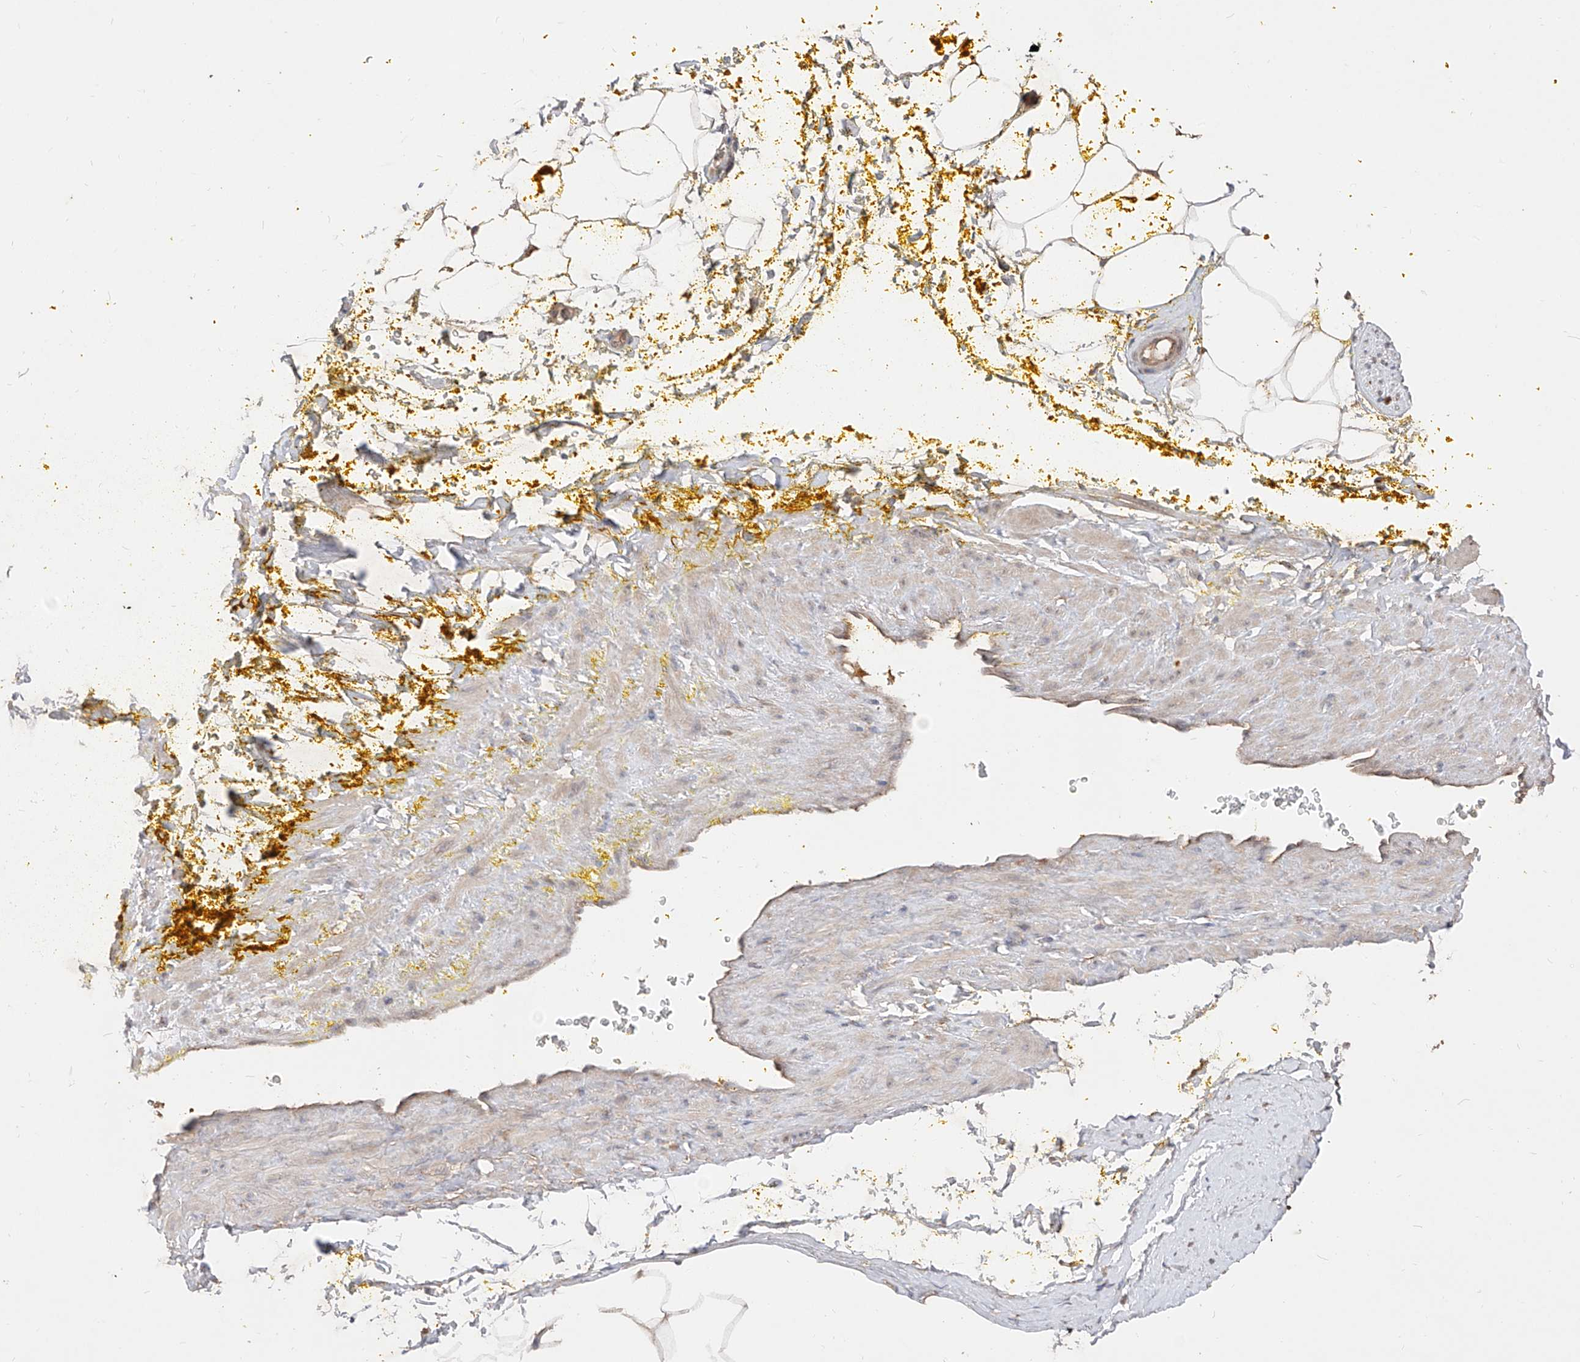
{"staining": {"intensity": "moderate", "quantity": ">75%", "location": "cytoplasmic/membranous"}, "tissue": "adipose tissue", "cell_type": "Adipocytes", "image_type": "normal", "snomed": [{"axis": "morphology", "description": "Normal tissue, NOS"}, {"axis": "morphology", "description": "Adenocarcinoma, Low grade"}, {"axis": "topography", "description": "Prostate"}, {"axis": "topography", "description": "Peripheral nerve tissue"}], "caption": "Adipocytes demonstrate medium levels of moderate cytoplasmic/membranous positivity in approximately >75% of cells in benign human adipose tissue. (IHC, brightfield microscopy, high magnification).", "gene": "EDN1", "patient": {"sex": "male", "age": 63}}